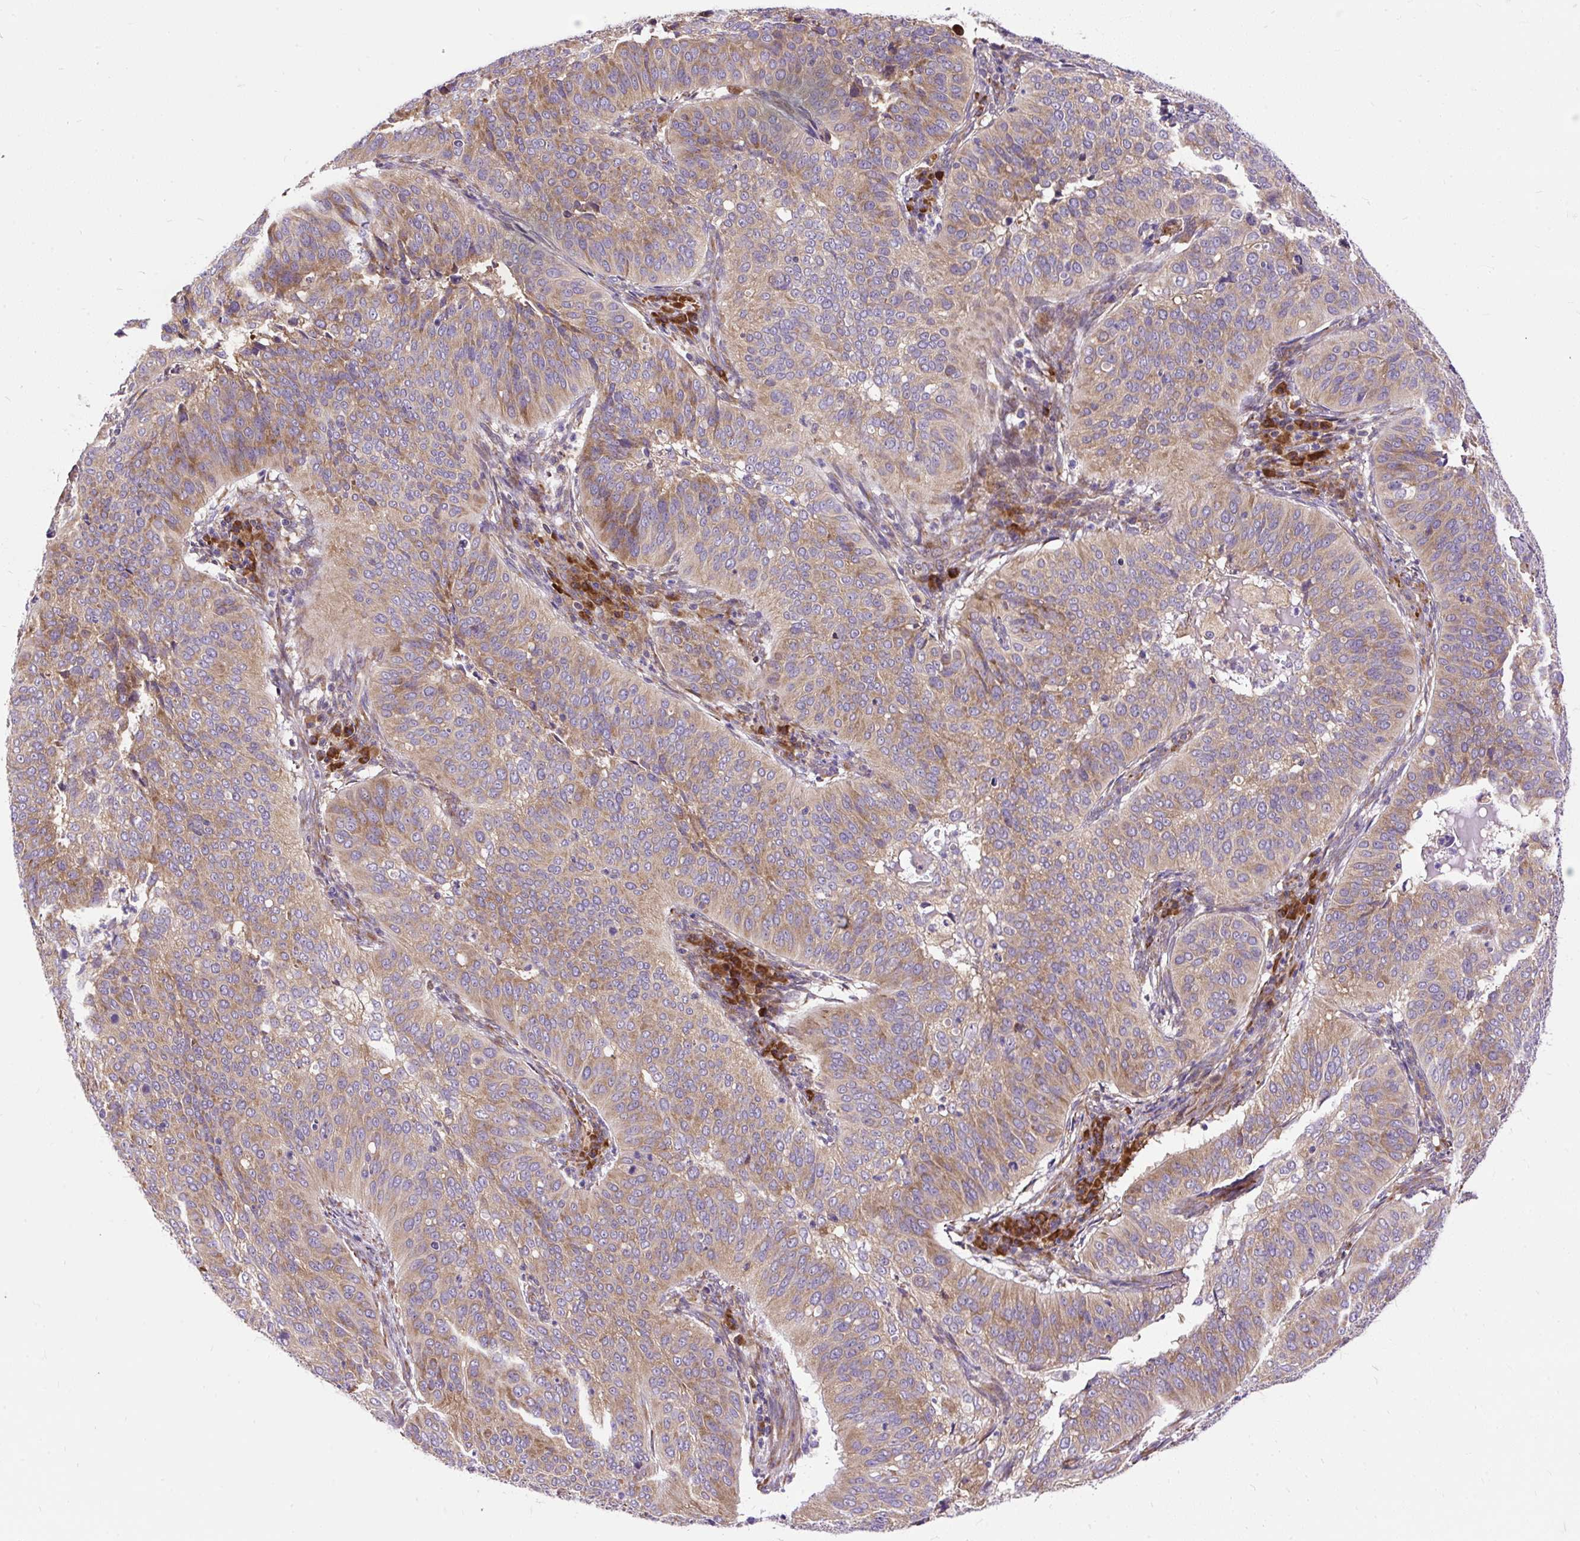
{"staining": {"intensity": "moderate", "quantity": ">75%", "location": "cytoplasmic/membranous"}, "tissue": "cervical cancer", "cell_type": "Tumor cells", "image_type": "cancer", "snomed": [{"axis": "morphology", "description": "Normal tissue, NOS"}, {"axis": "morphology", "description": "Squamous cell carcinoma, NOS"}, {"axis": "topography", "description": "Cervix"}], "caption": "Squamous cell carcinoma (cervical) stained for a protein (brown) displays moderate cytoplasmic/membranous positive expression in about >75% of tumor cells.", "gene": "RPS5", "patient": {"sex": "female", "age": 39}}